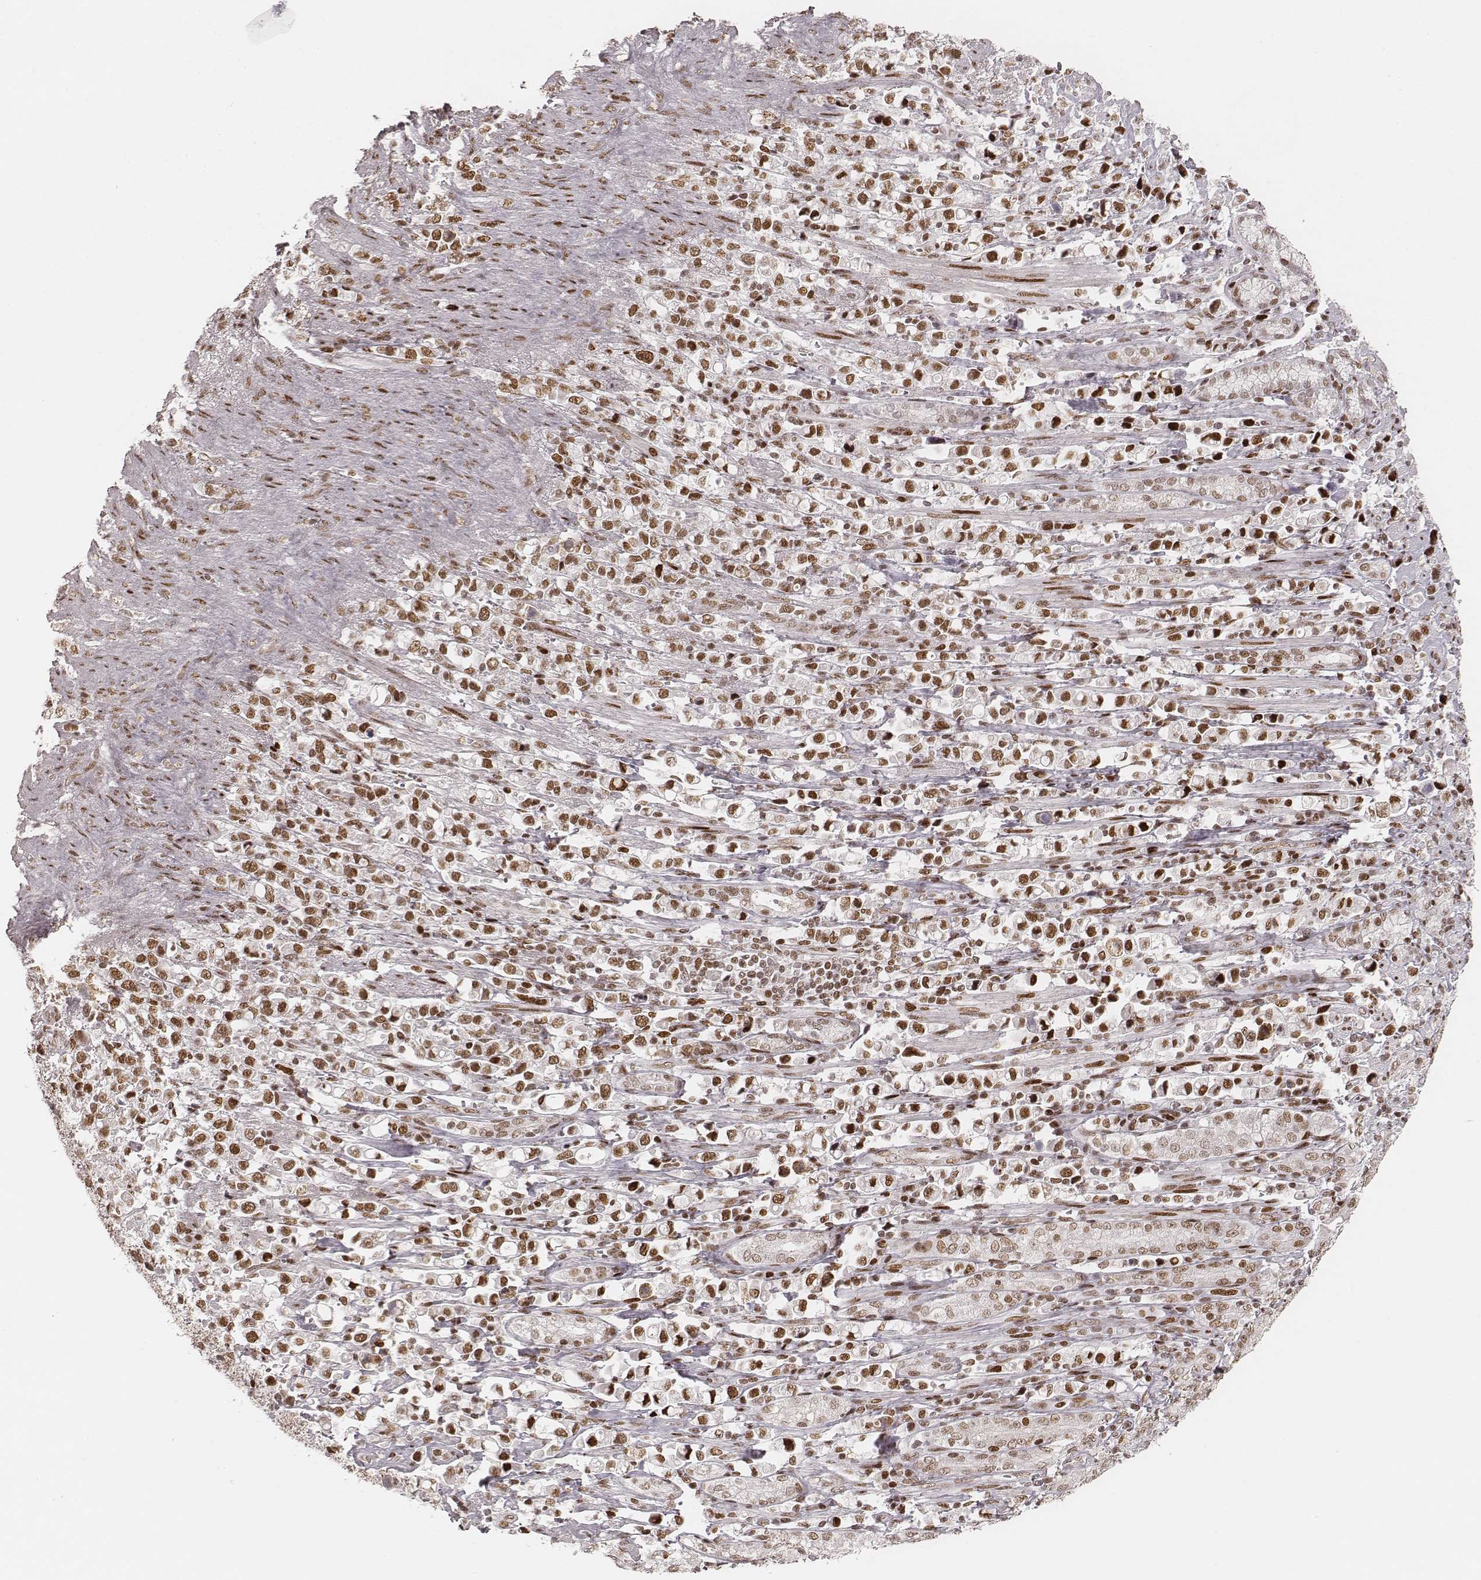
{"staining": {"intensity": "moderate", "quantity": ">75%", "location": "nuclear"}, "tissue": "stomach cancer", "cell_type": "Tumor cells", "image_type": "cancer", "snomed": [{"axis": "morphology", "description": "Adenocarcinoma, NOS"}, {"axis": "topography", "description": "Stomach"}], "caption": "Stomach adenocarcinoma stained with a brown dye displays moderate nuclear positive expression in about >75% of tumor cells.", "gene": "HNRNPC", "patient": {"sex": "male", "age": 63}}